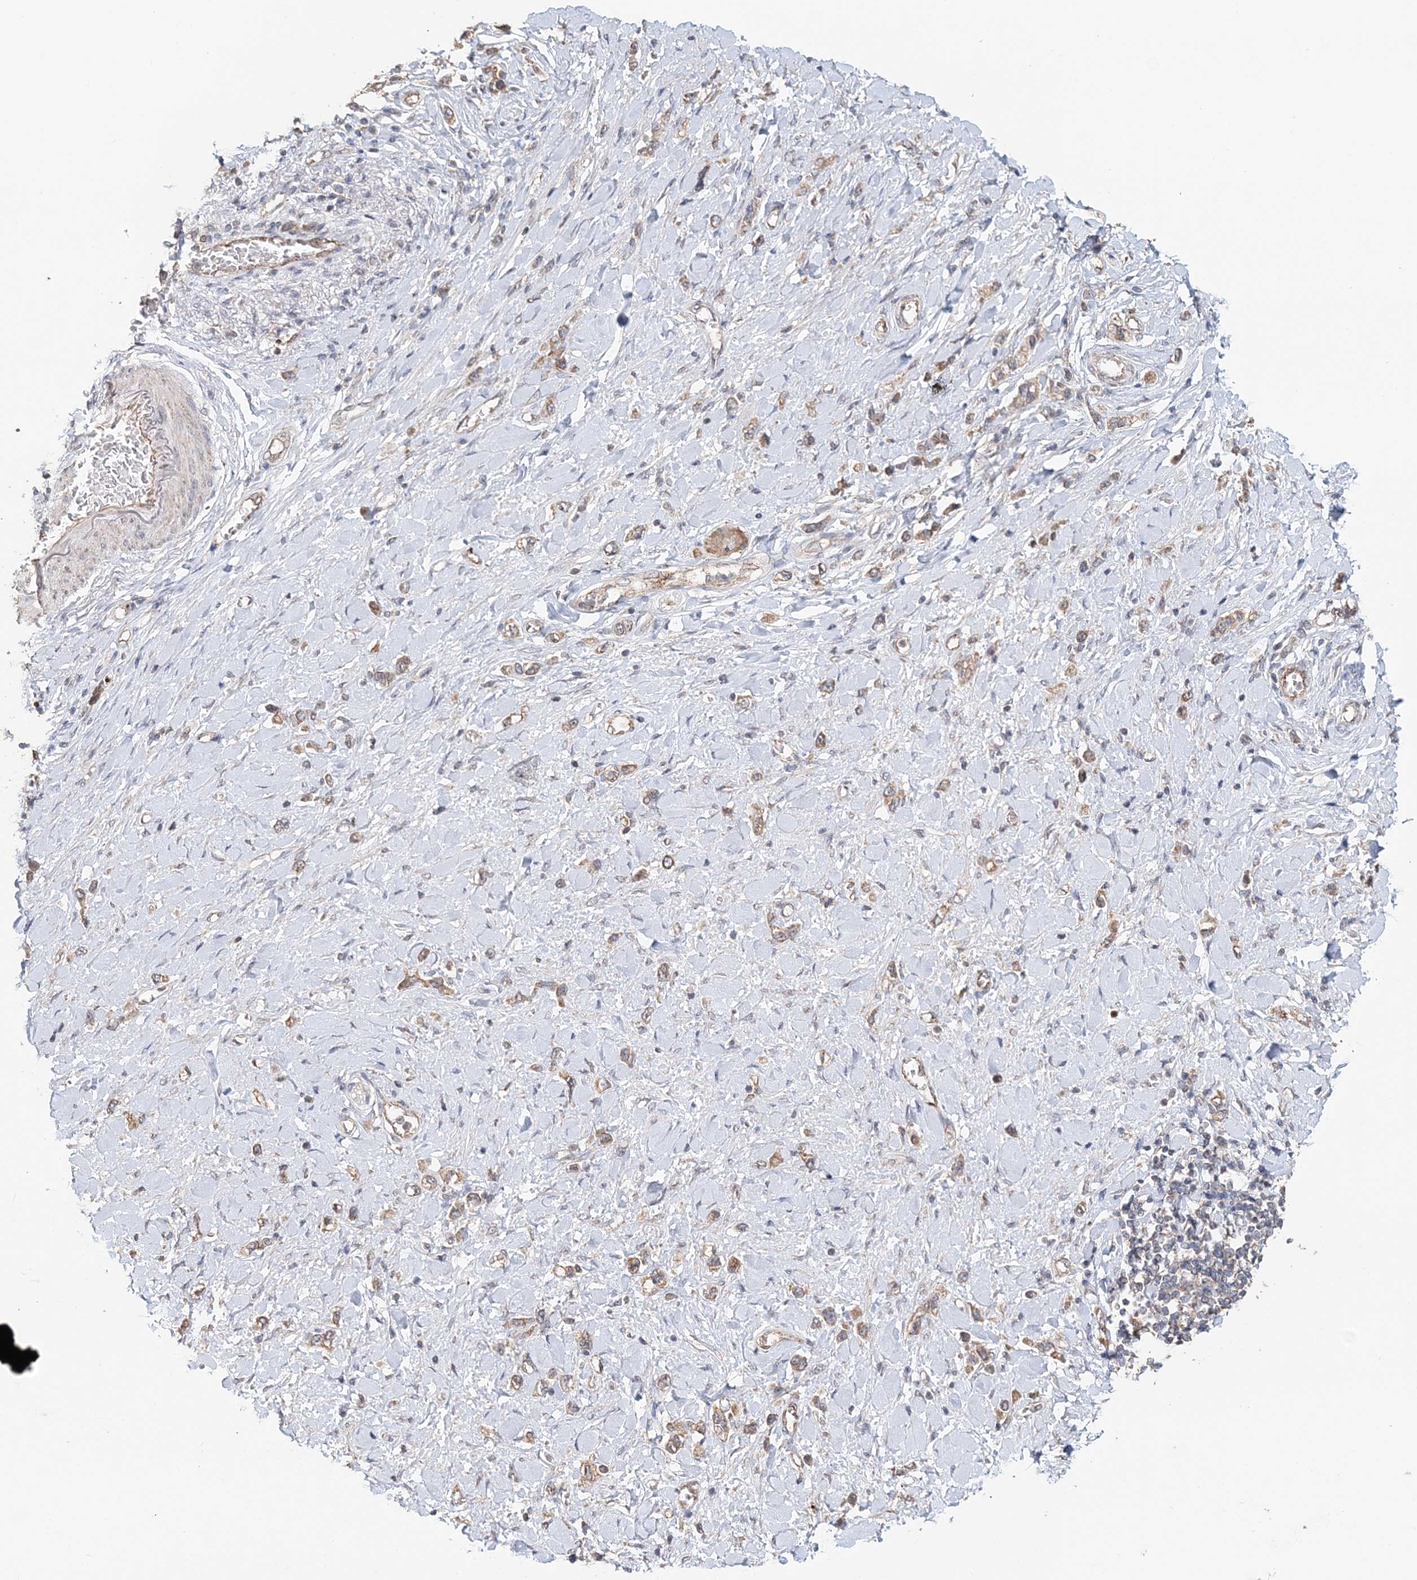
{"staining": {"intensity": "moderate", "quantity": ">75%", "location": "cytoplasmic/membranous"}, "tissue": "stomach cancer", "cell_type": "Tumor cells", "image_type": "cancer", "snomed": [{"axis": "morphology", "description": "Normal tissue, NOS"}, {"axis": "morphology", "description": "Adenocarcinoma, NOS"}, {"axis": "topography", "description": "Stomach, upper"}, {"axis": "topography", "description": "Stomach"}], "caption": "Stomach cancer (adenocarcinoma) stained with a protein marker displays moderate staining in tumor cells.", "gene": "FBXO38", "patient": {"sex": "female", "age": 65}}